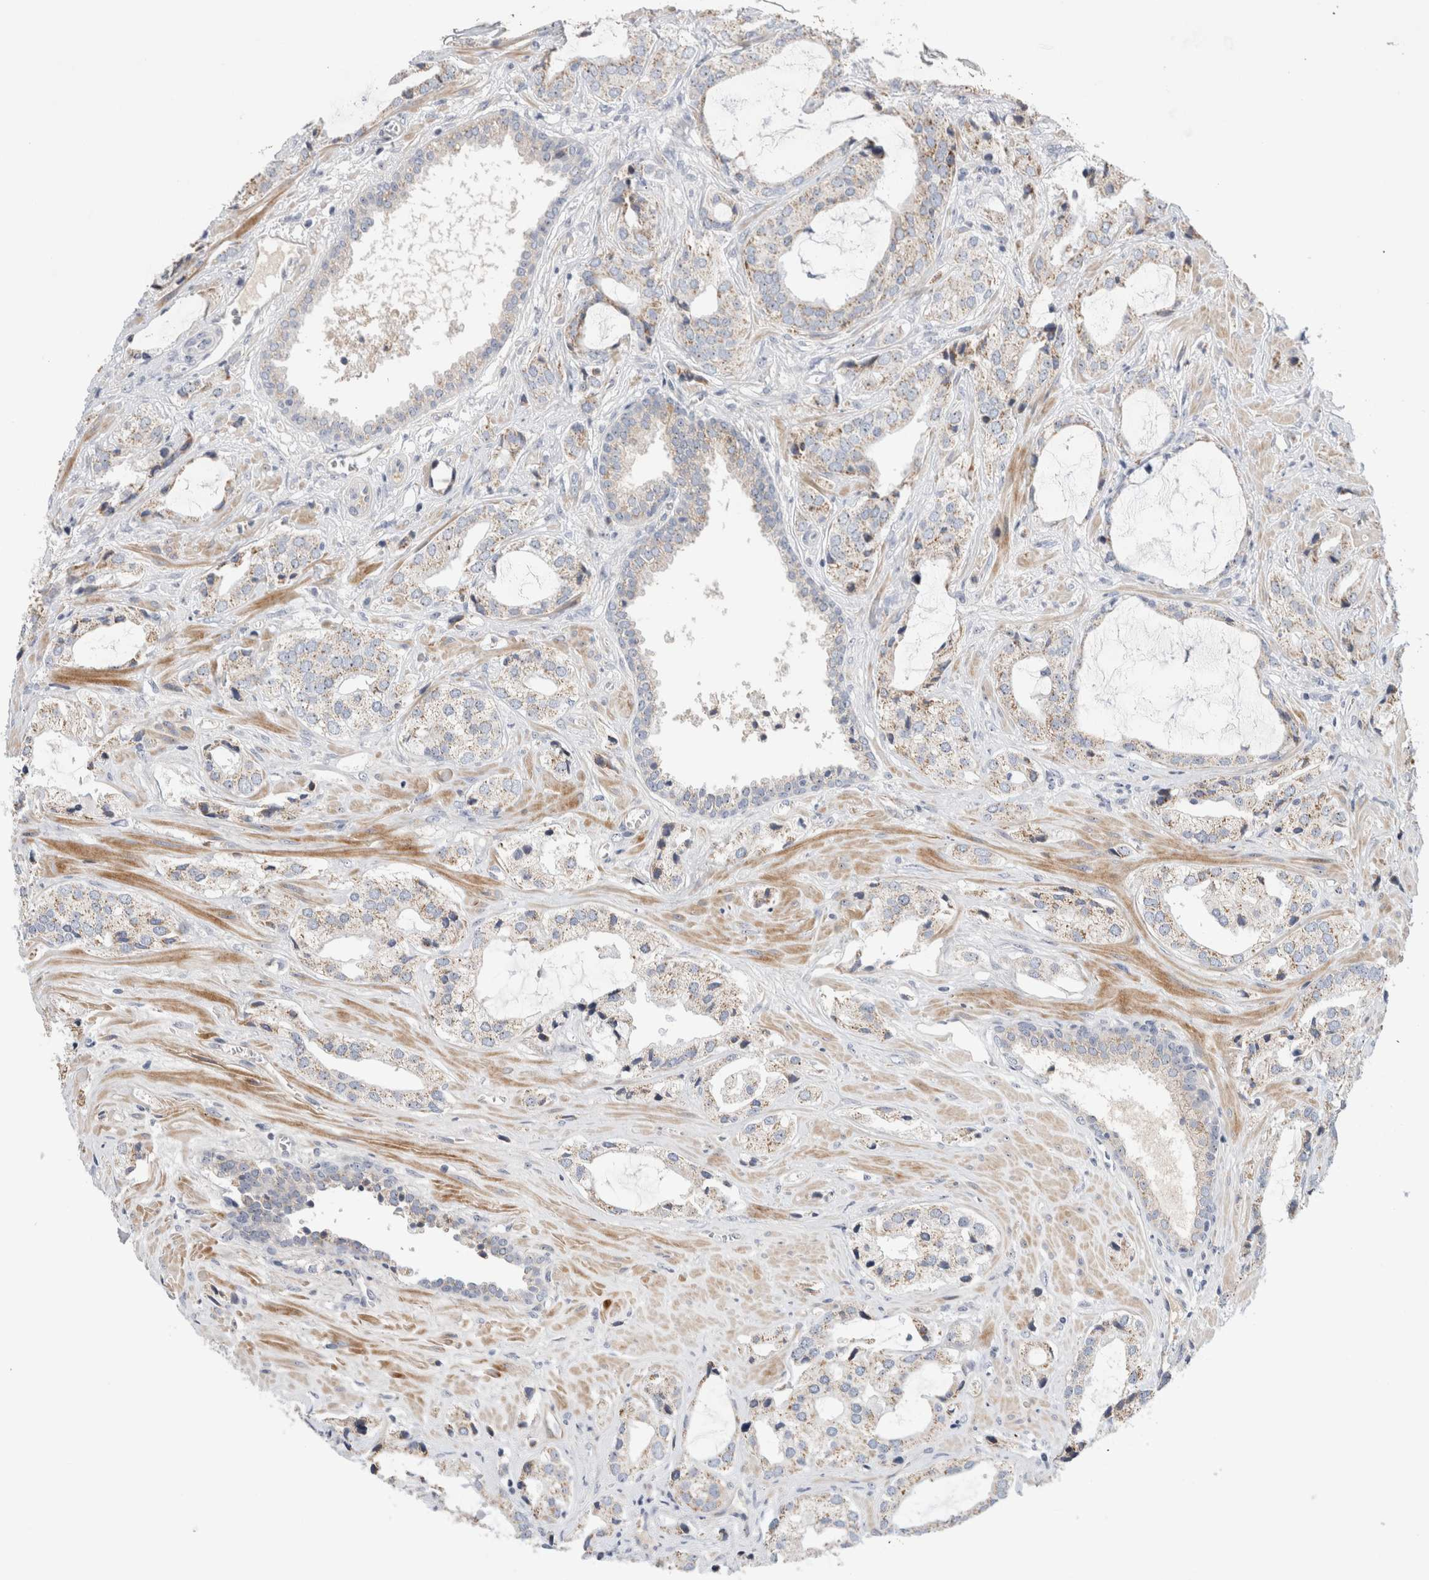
{"staining": {"intensity": "weak", "quantity": ">75%", "location": "cytoplasmic/membranous"}, "tissue": "prostate cancer", "cell_type": "Tumor cells", "image_type": "cancer", "snomed": [{"axis": "morphology", "description": "Adenocarcinoma, High grade"}, {"axis": "topography", "description": "Prostate"}], "caption": "Protein analysis of high-grade adenocarcinoma (prostate) tissue displays weak cytoplasmic/membranous positivity in approximately >75% of tumor cells.", "gene": "ECHDC2", "patient": {"sex": "male", "age": 66}}